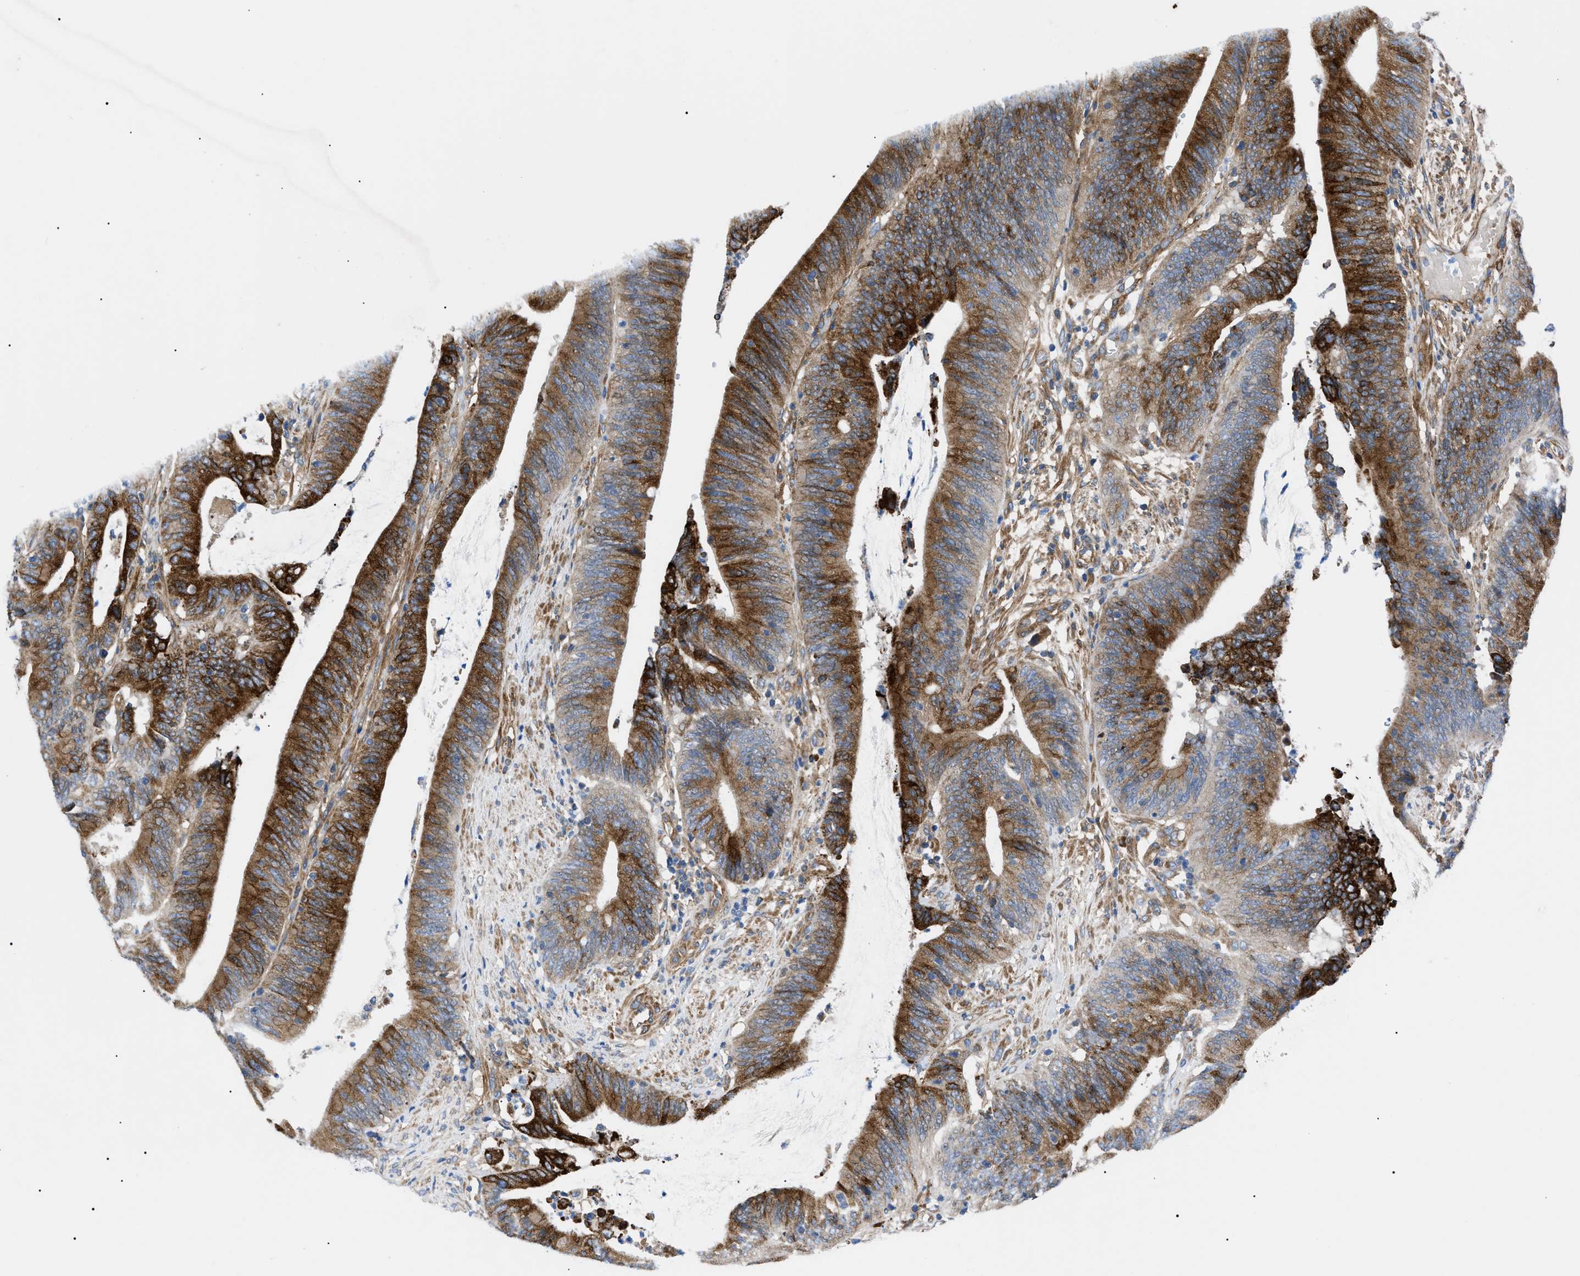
{"staining": {"intensity": "strong", "quantity": ">75%", "location": "cytoplasmic/membranous"}, "tissue": "colorectal cancer", "cell_type": "Tumor cells", "image_type": "cancer", "snomed": [{"axis": "morphology", "description": "Normal tissue, NOS"}, {"axis": "morphology", "description": "Adenocarcinoma, NOS"}, {"axis": "topography", "description": "Rectum"}], "caption": "Colorectal cancer (adenocarcinoma) was stained to show a protein in brown. There is high levels of strong cytoplasmic/membranous positivity in about >75% of tumor cells. The staining was performed using DAB to visualize the protein expression in brown, while the nuclei were stained in blue with hematoxylin (Magnification: 20x).", "gene": "HSPB8", "patient": {"sex": "female", "age": 66}}